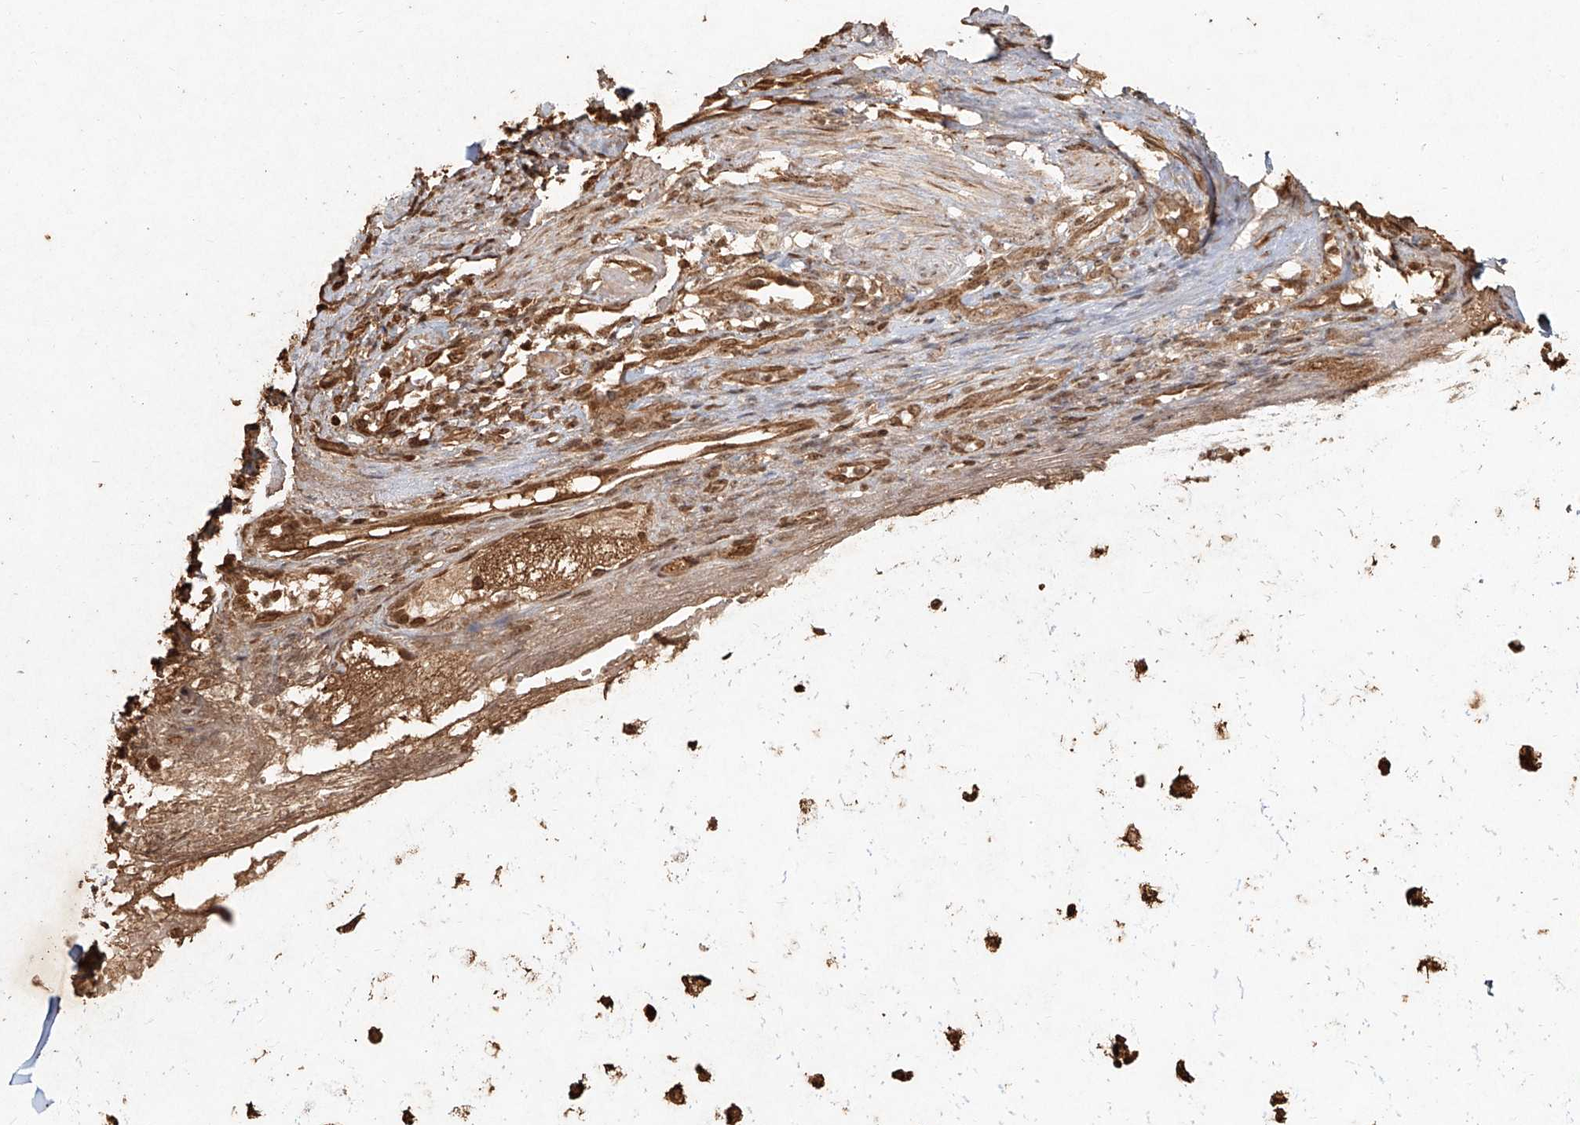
{"staining": {"intensity": "strong", "quantity": ">75%", "location": "cytoplasmic/membranous,nuclear"}, "tissue": "adipose tissue", "cell_type": "Adipocytes", "image_type": "normal", "snomed": [{"axis": "morphology", "description": "Normal tissue, NOS"}, {"axis": "morphology", "description": "Basal cell carcinoma"}, {"axis": "topography", "description": "Cartilage tissue"}, {"axis": "topography", "description": "Nasopharynx"}, {"axis": "topography", "description": "Oral tissue"}], "caption": "Benign adipose tissue exhibits strong cytoplasmic/membranous,nuclear positivity in about >75% of adipocytes, visualized by immunohistochemistry. (brown staining indicates protein expression, while blue staining denotes nuclei).", "gene": "UBE2K", "patient": {"sex": "female", "age": 77}}